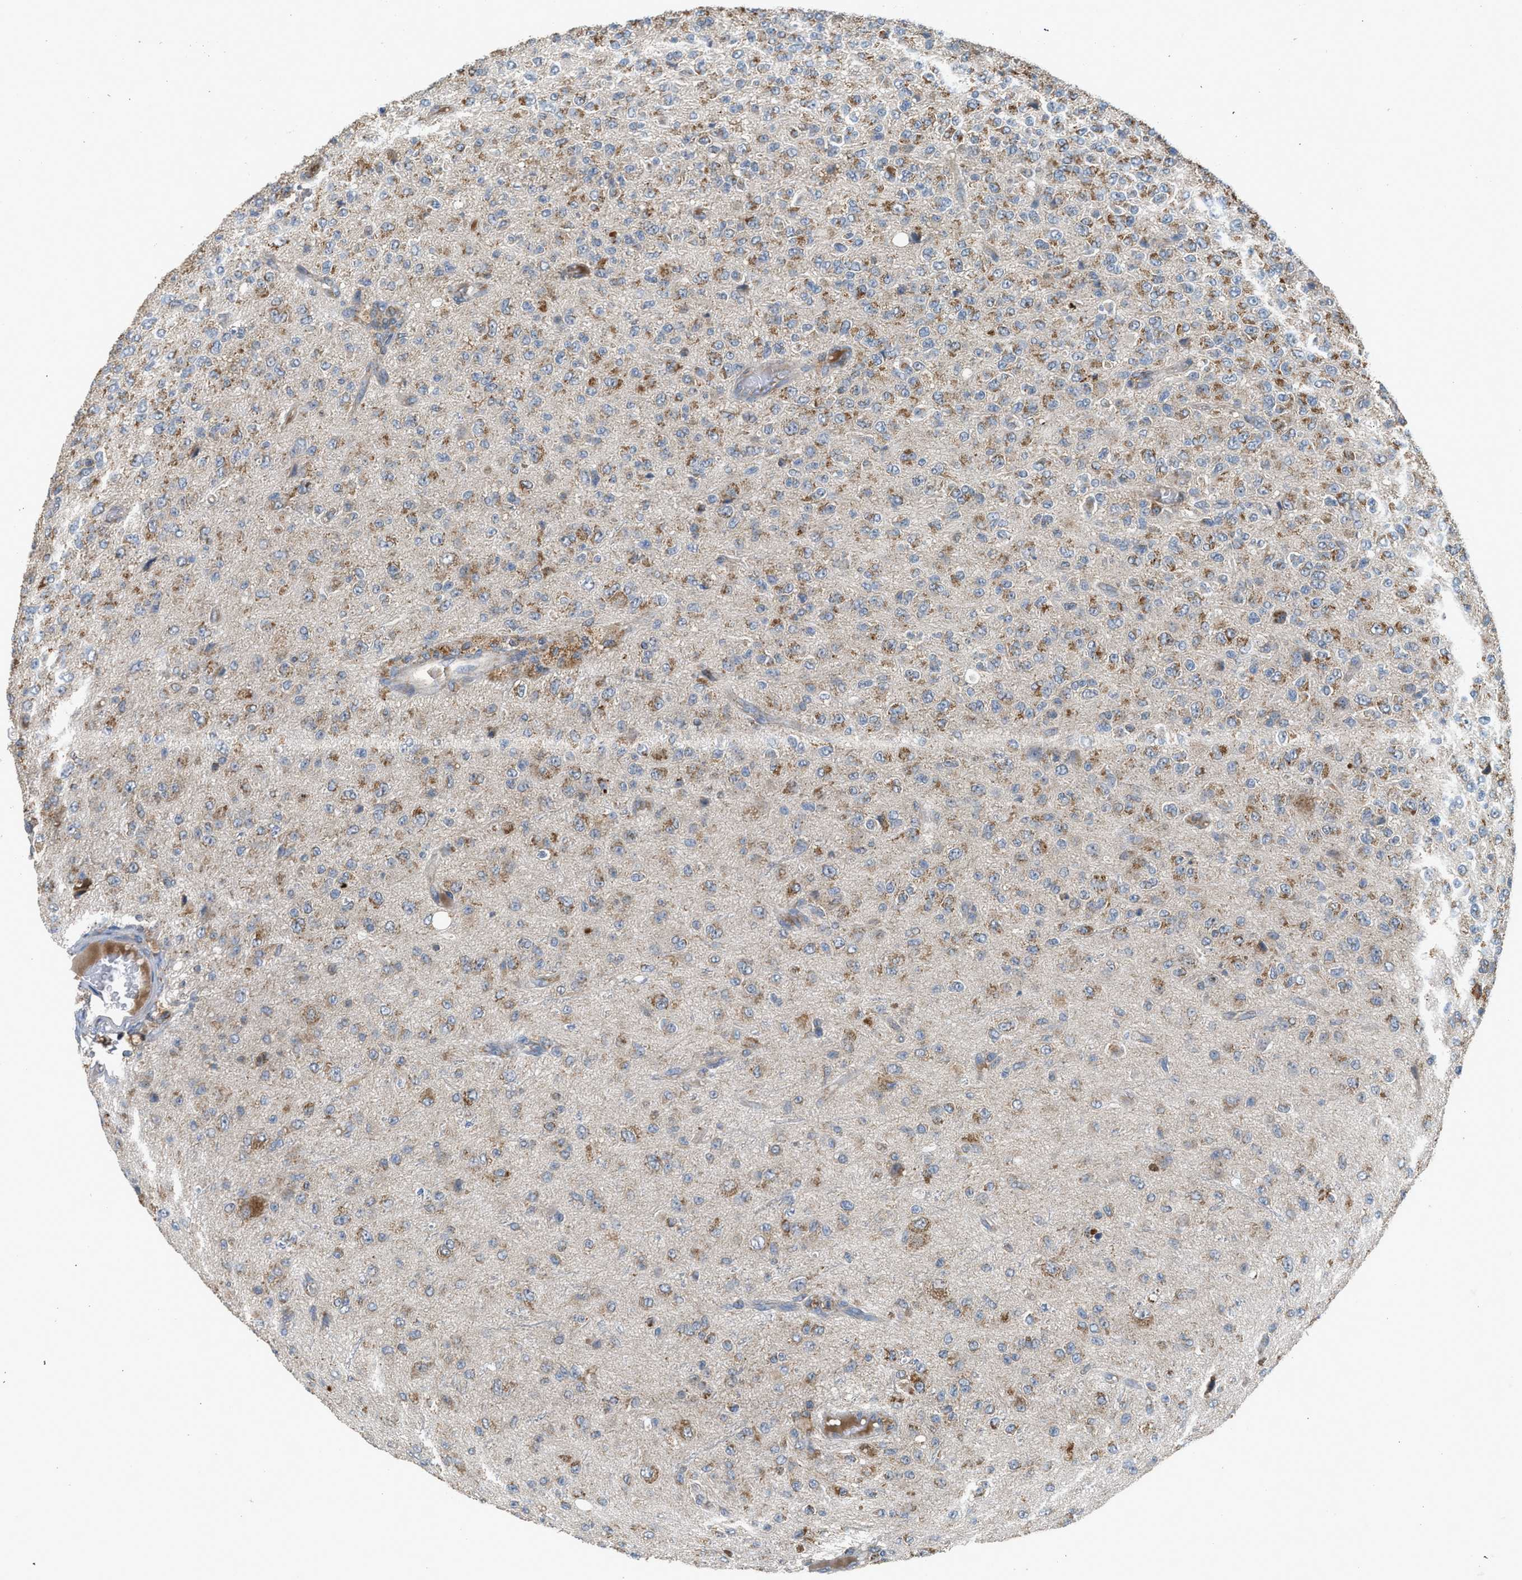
{"staining": {"intensity": "strong", "quantity": "25%-75%", "location": "cytoplasmic/membranous"}, "tissue": "glioma", "cell_type": "Tumor cells", "image_type": "cancer", "snomed": [{"axis": "morphology", "description": "Glioma, malignant, High grade"}, {"axis": "topography", "description": "pancreas cauda"}], "caption": "Protein expression by immunohistochemistry (IHC) reveals strong cytoplasmic/membranous positivity in approximately 25%-75% of tumor cells in glioma.", "gene": "STARD3", "patient": {"sex": "male", "age": 60}}